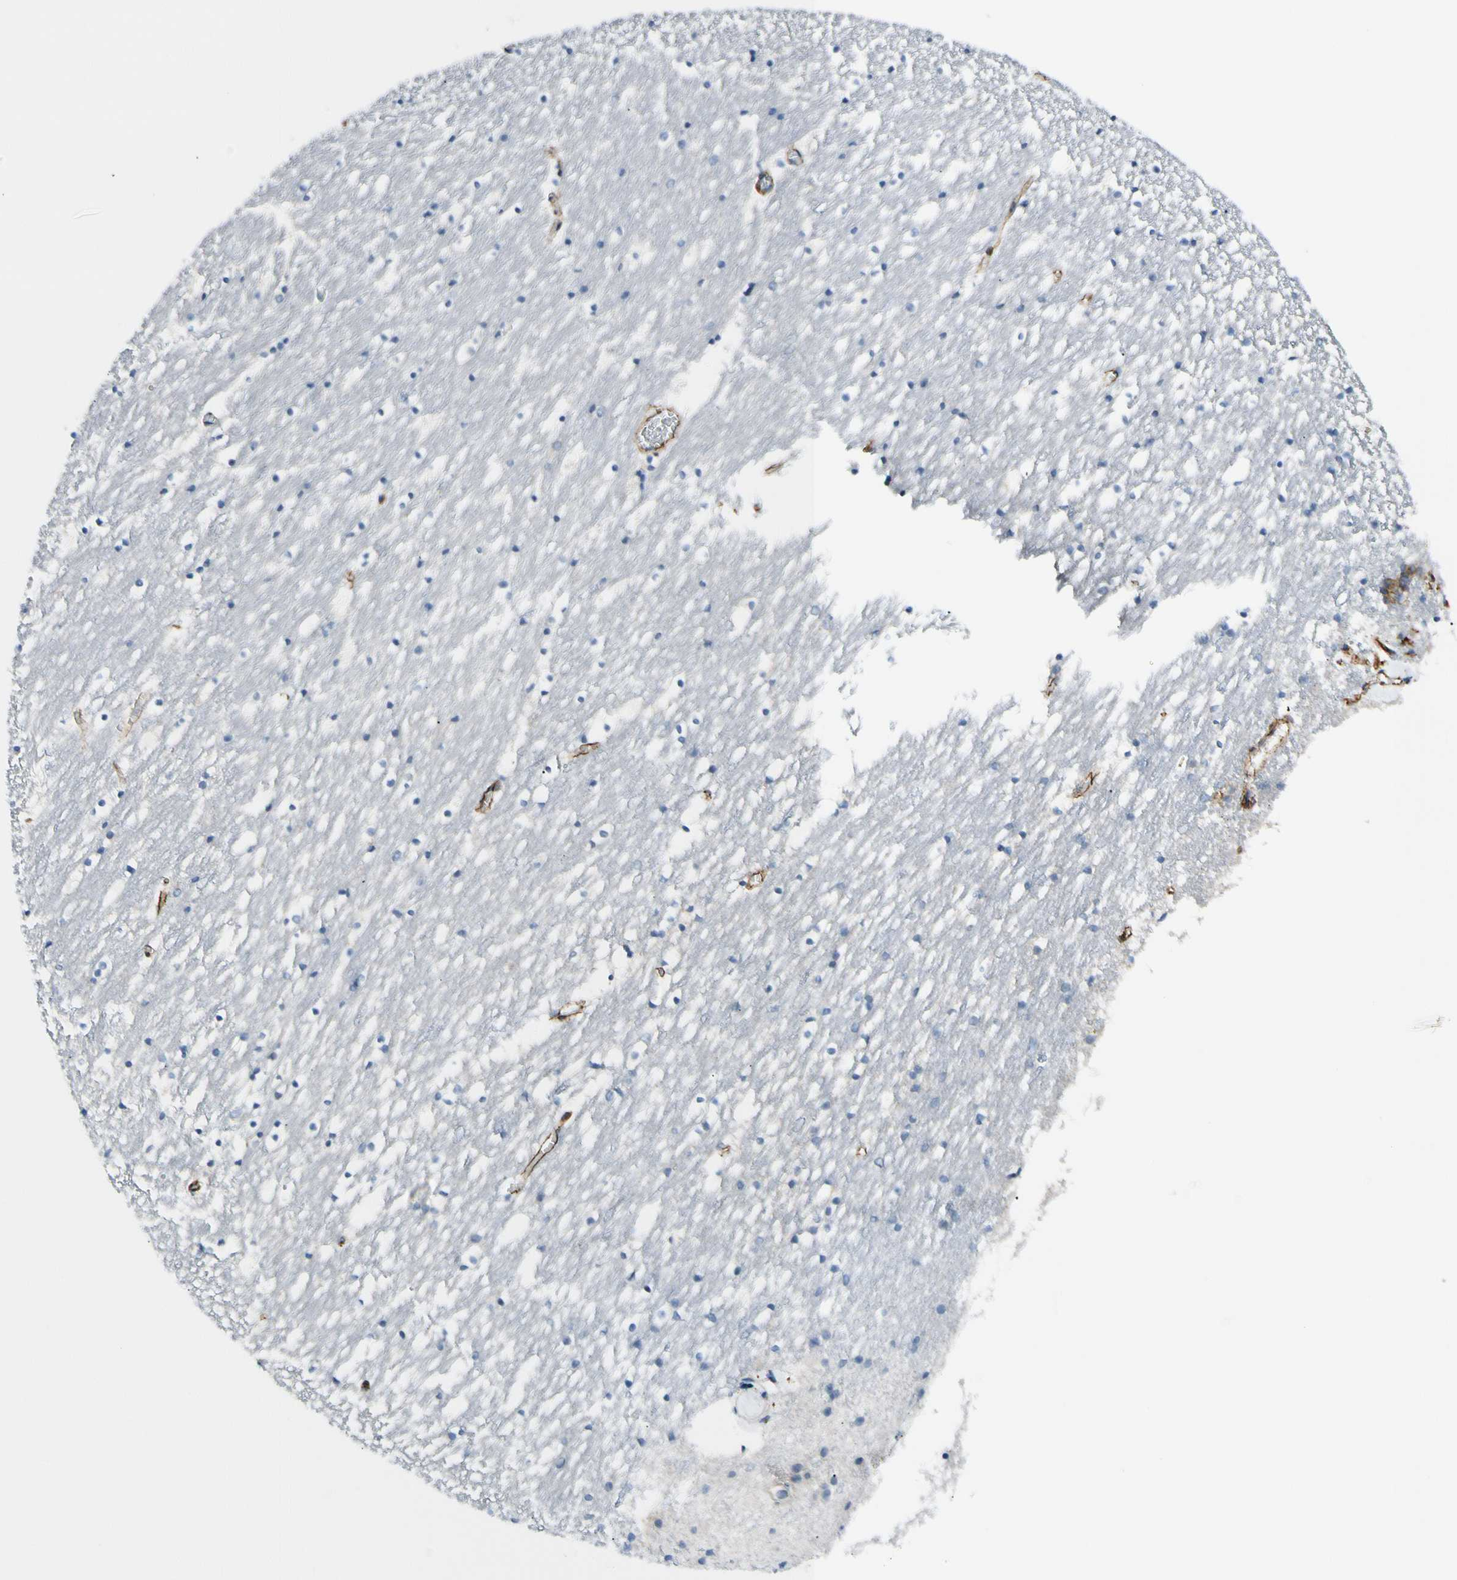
{"staining": {"intensity": "negative", "quantity": "none", "location": "none"}, "tissue": "caudate", "cell_type": "Glial cells", "image_type": "normal", "snomed": [{"axis": "morphology", "description": "Normal tissue, NOS"}, {"axis": "topography", "description": "Lateral ventricle wall"}], "caption": "High power microscopy image of an IHC histopathology image of unremarkable caudate, revealing no significant staining in glial cells.", "gene": "TJP1", "patient": {"sex": "male", "age": 45}}